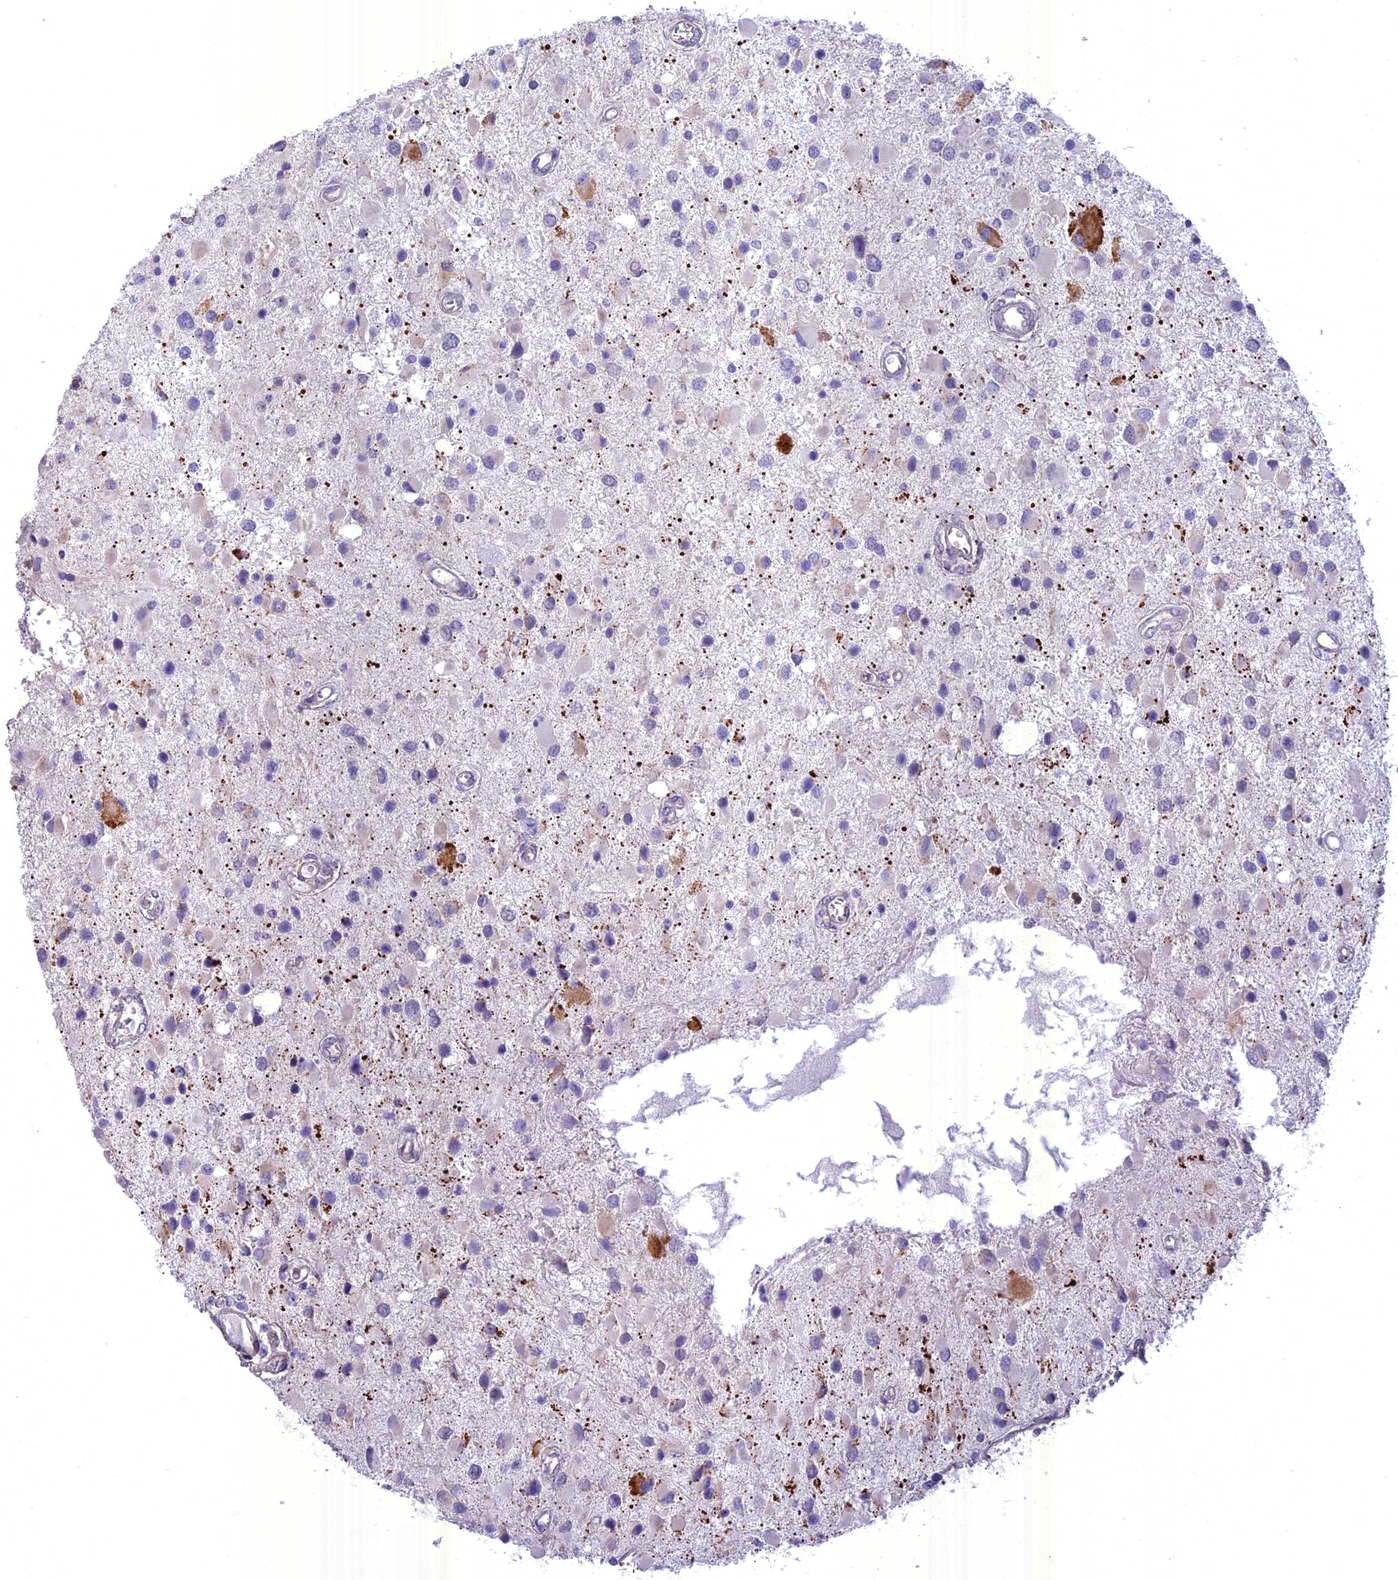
{"staining": {"intensity": "negative", "quantity": "none", "location": "none"}, "tissue": "glioma", "cell_type": "Tumor cells", "image_type": "cancer", "snomed": [{"axis": "morphology", "description": "Glioma, malignant, High grade"}, {"axis": "topography", "description": "Brain"}], "caption": "High magnification brightfield microscopy of malignant glioma (high-grade) stained with DAB (3,3'-diaminobenzidine) (brown) and counterstained with hematoxylin (blue): tumor cells show no significant positivity.", "gene": "SPHKAP", "patient": {"sex": "male", "age": 53}}